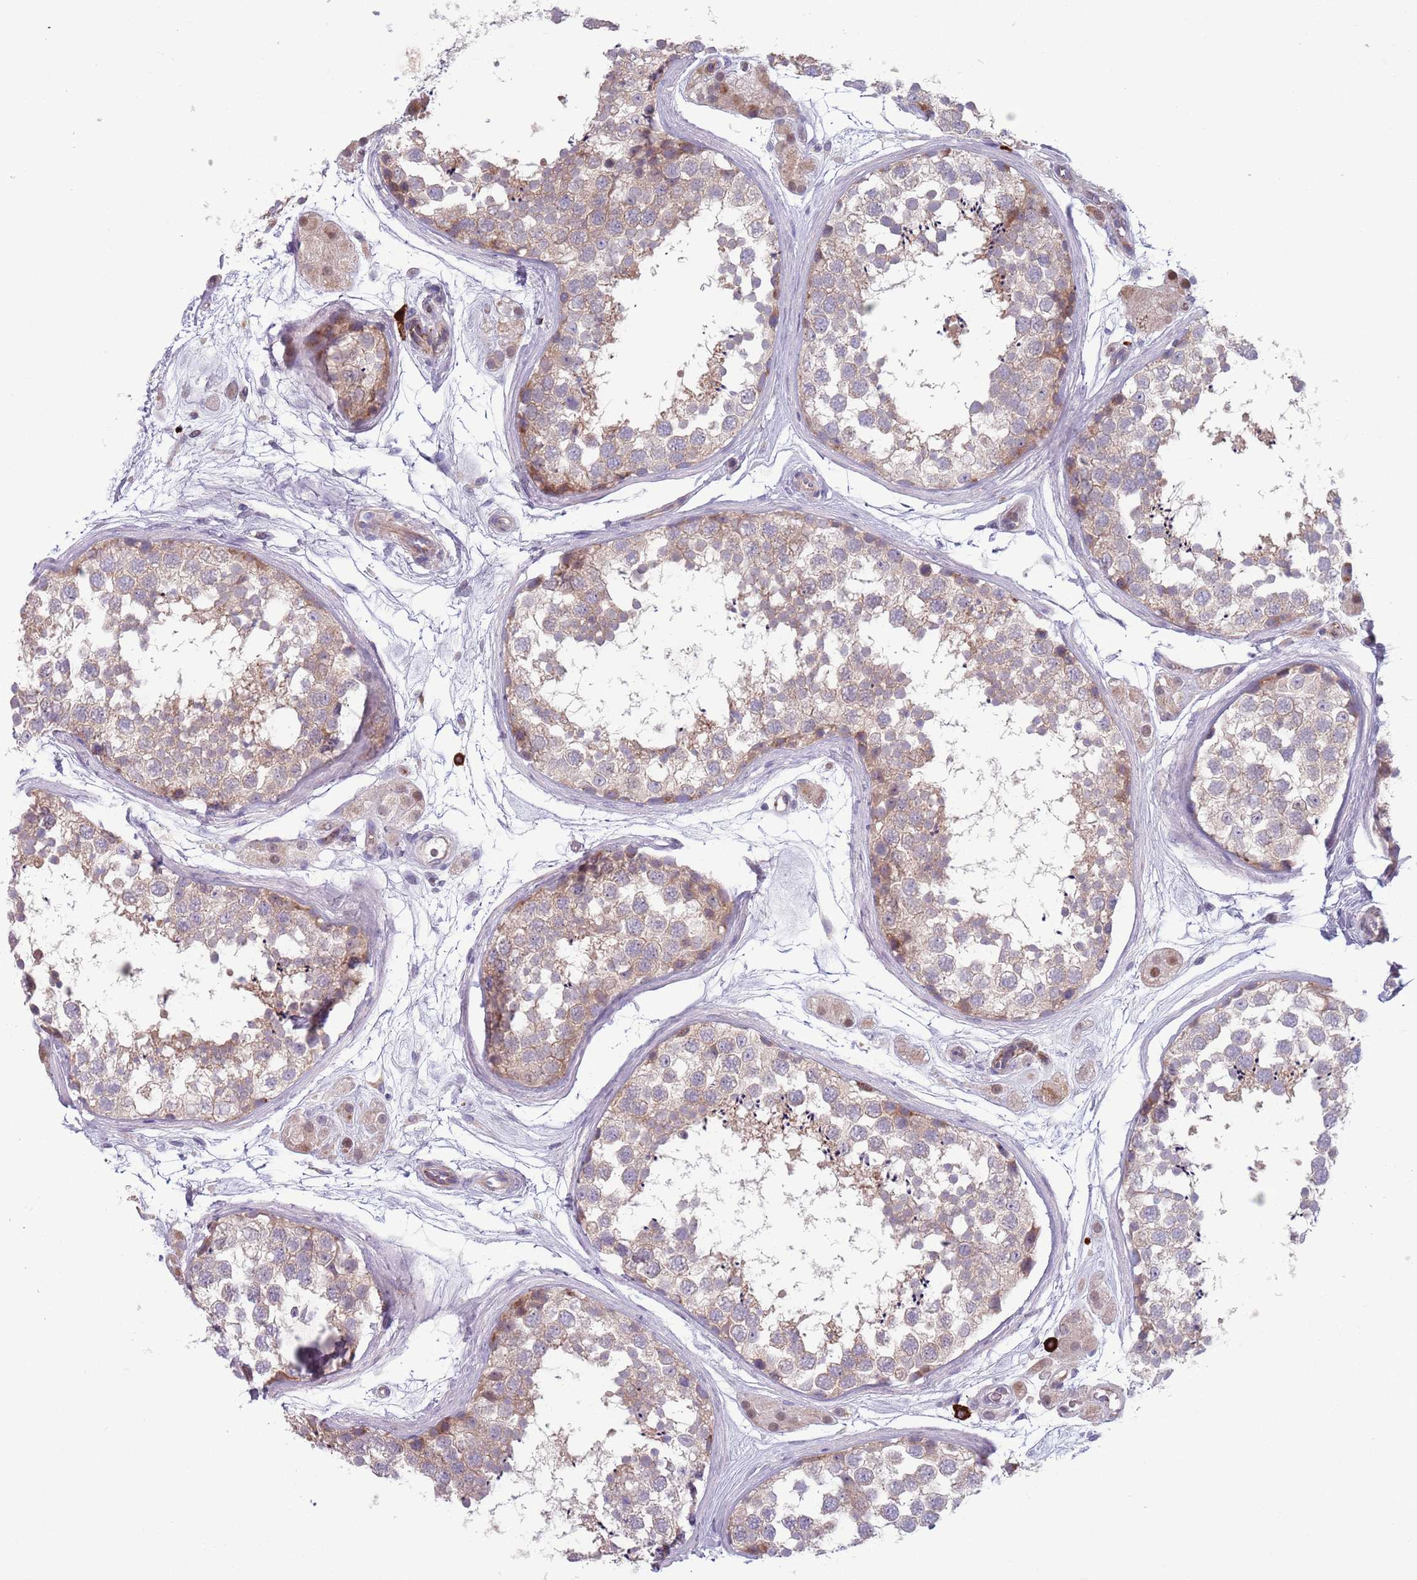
{"staining": {"intensity": "weak", "quantity": ">75%", "location": "cytoplasmic/membranous,nuclear"}, "tissue": "testis", "cell_type": "Cells in seminiferous ducts", "image_type": "normal", "snomed": [{"axis": "morphology", "description": "Normal tissue, NOS"}, {"axis": "topography", "description": "Testis"}], "caption": "Immunohistochemical staining of benign human testis reveals low levels of weak cytoplasmic/membranous,nuclear staining in about >75% of cells in seminiferous ducts. Nuclei are stained in blue.", "gene": "TYW1B", "patient": {"sex": "male", "age": 56}}